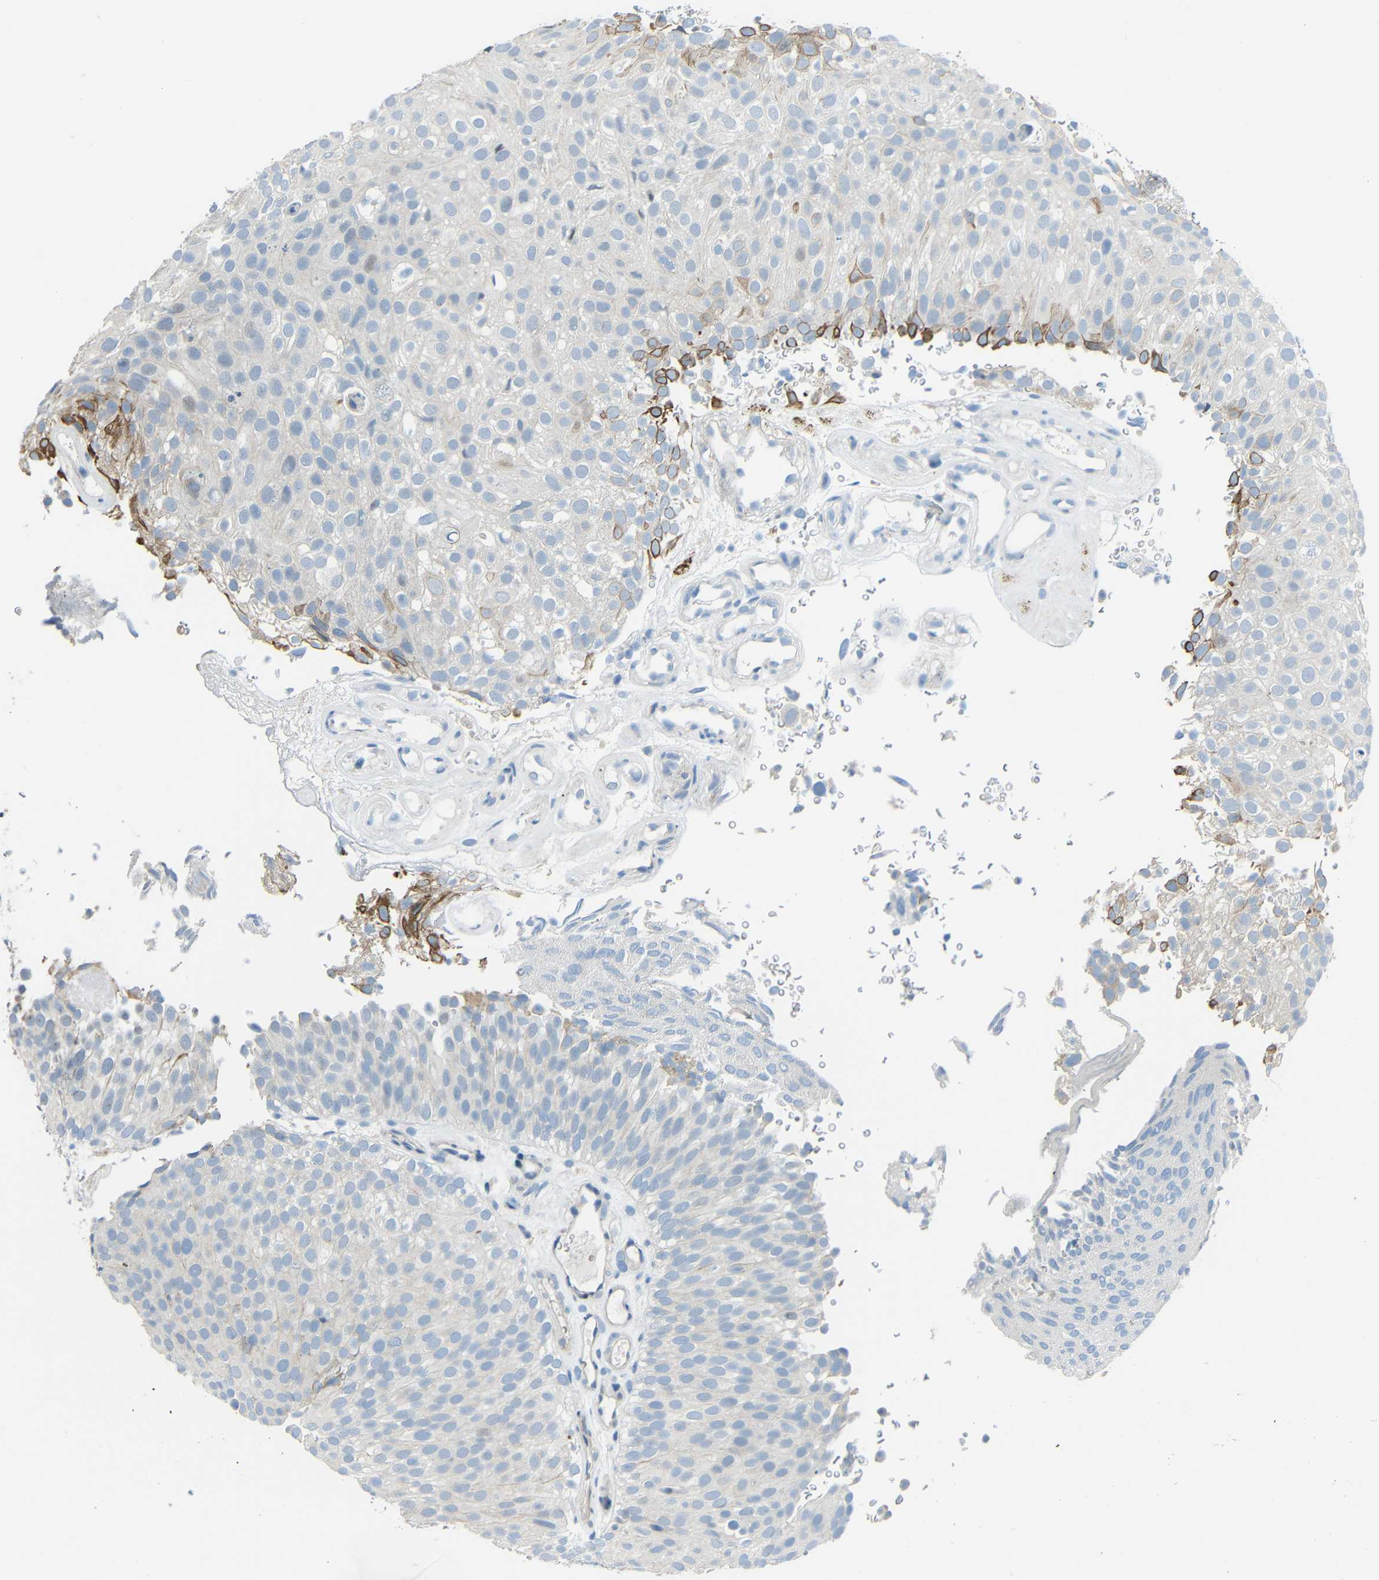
{"staining": {"intensity": "negative", "quantity": "none", "location": "none"}, "tissue": "urothelial cancer", "cell_type": "Tumor cells", "image_type": "cancer", "snomed": [{"axis": "morphology", "description": "Urothelial carcinoma, Low grade"}, {"axis": "topography", "description": "Urinary bladder"}], "caption": "This is an IHC image of human urothelial cancer. There is no positivity in tumor cells.", "gene": "DCLK1", "patient": {"sex": "male", "age": 78}}